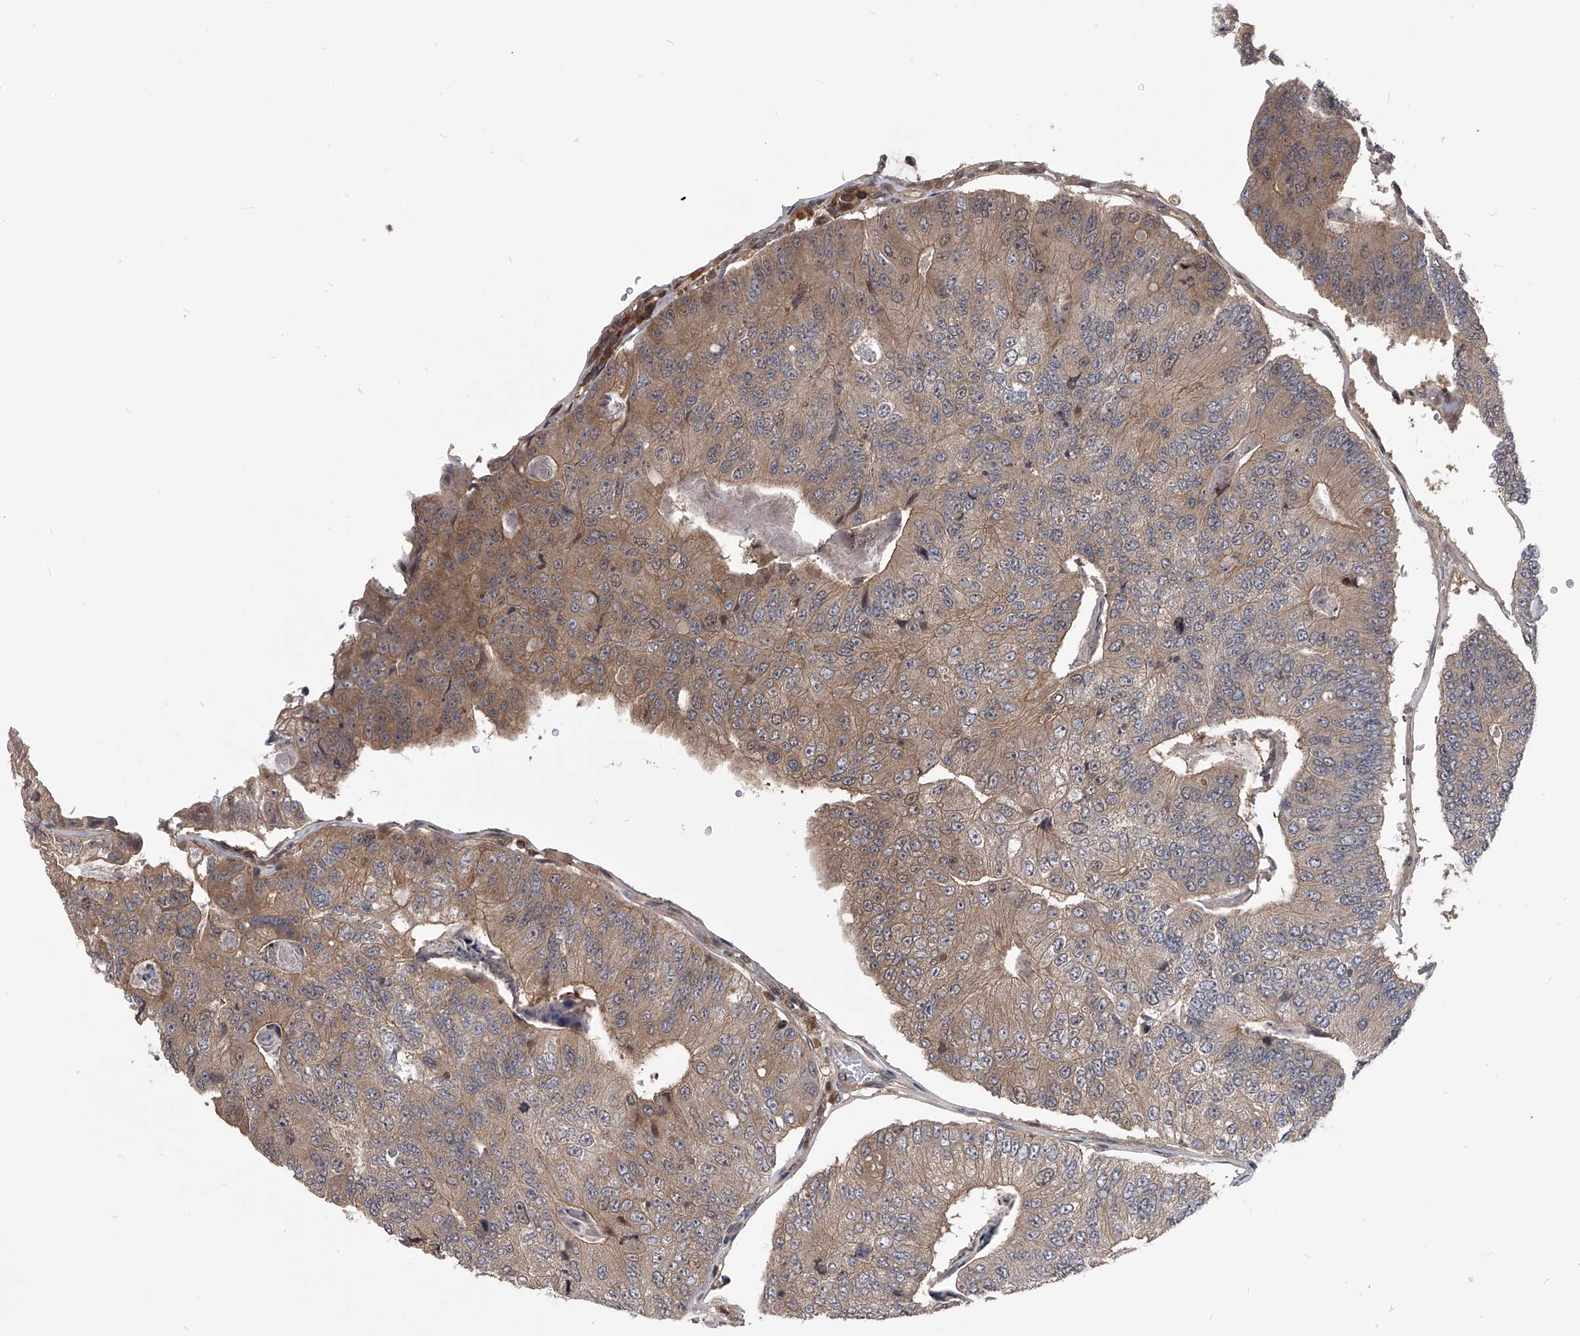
{"staining": {"intensity": "weak", "quantity": ">75%", "location": "cytoplasmic/membranous"}, "tissue": "colorectal cancer", "cell_type": "Tumor cells", "image_type": "cancer", "snomed": [{"axis": "morphology", "description": "Adenocarcinoma, NOS"}, {"axis": "topography", "description": "Colon"}], "caption": "Immunohistochemistry of human colorectal cancer demonstrates low levels of weak cytoplasmic/membranous expression in approximately >75% of tumor cells.", "gene": "PAN3", "patient": {"sex": "female", "age": 67}}